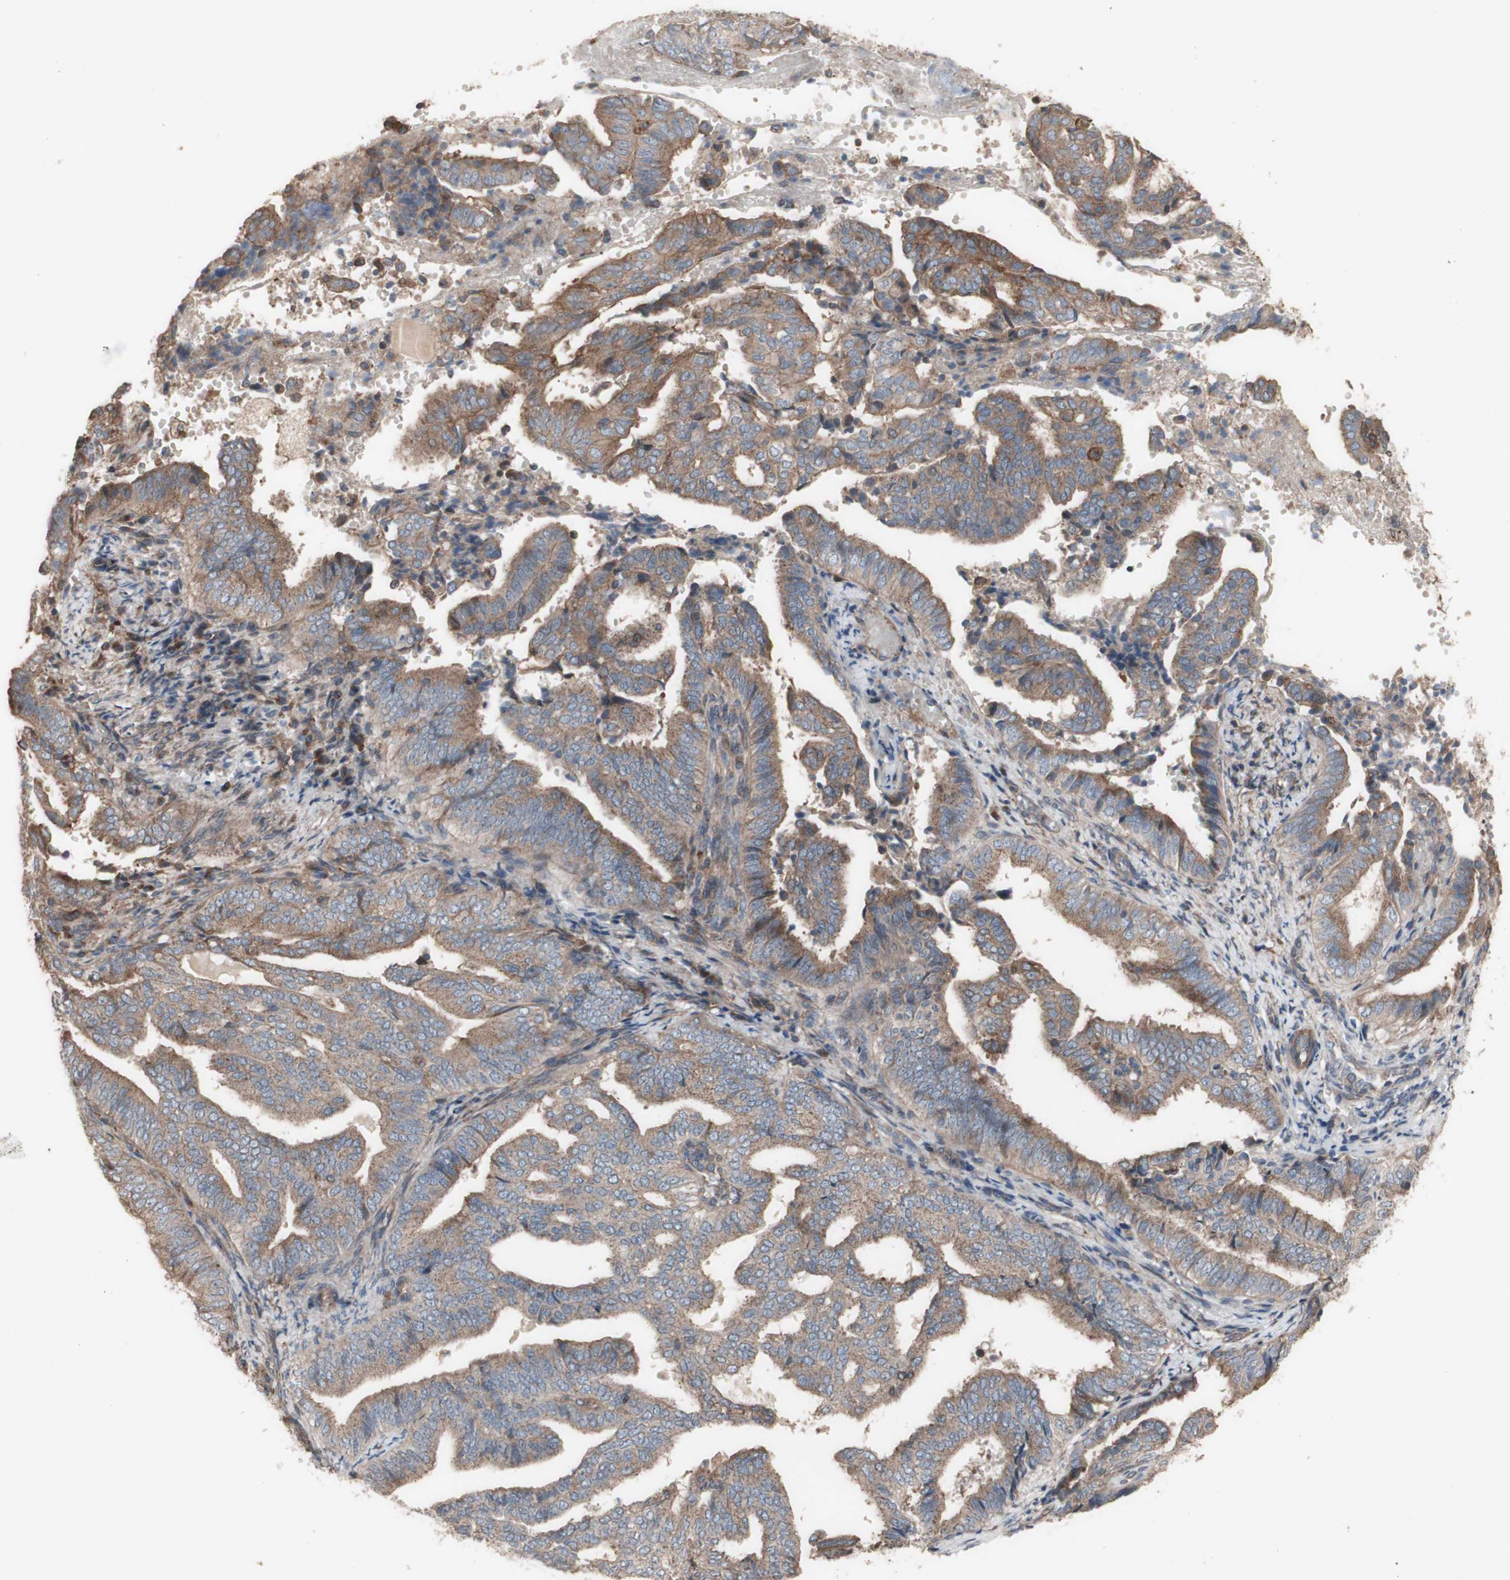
{"staining": {"intensity": "moderate", "quantity": ">75%", "location": "cytoplasmic/membranous"}, "tissue": "endometrial cancer", "cell_type": "Tumor cells", "image_type": "cancer", "snomed": [{"axis": "morphology", "description": "Adenocarcinoma, NOS"}, {"axis": "topography", "description": "Endometrium"}], "caption": "DAB (3,3'-diaminobenzidine) immunohistochemical staining of endometrial adenocarcinoma reveals moderate cytoplasmic/membranous protein expression in approximately >75% of tumor cells.", "gene": "COPB1", "patient": {"sex": "female", "age": 58}}